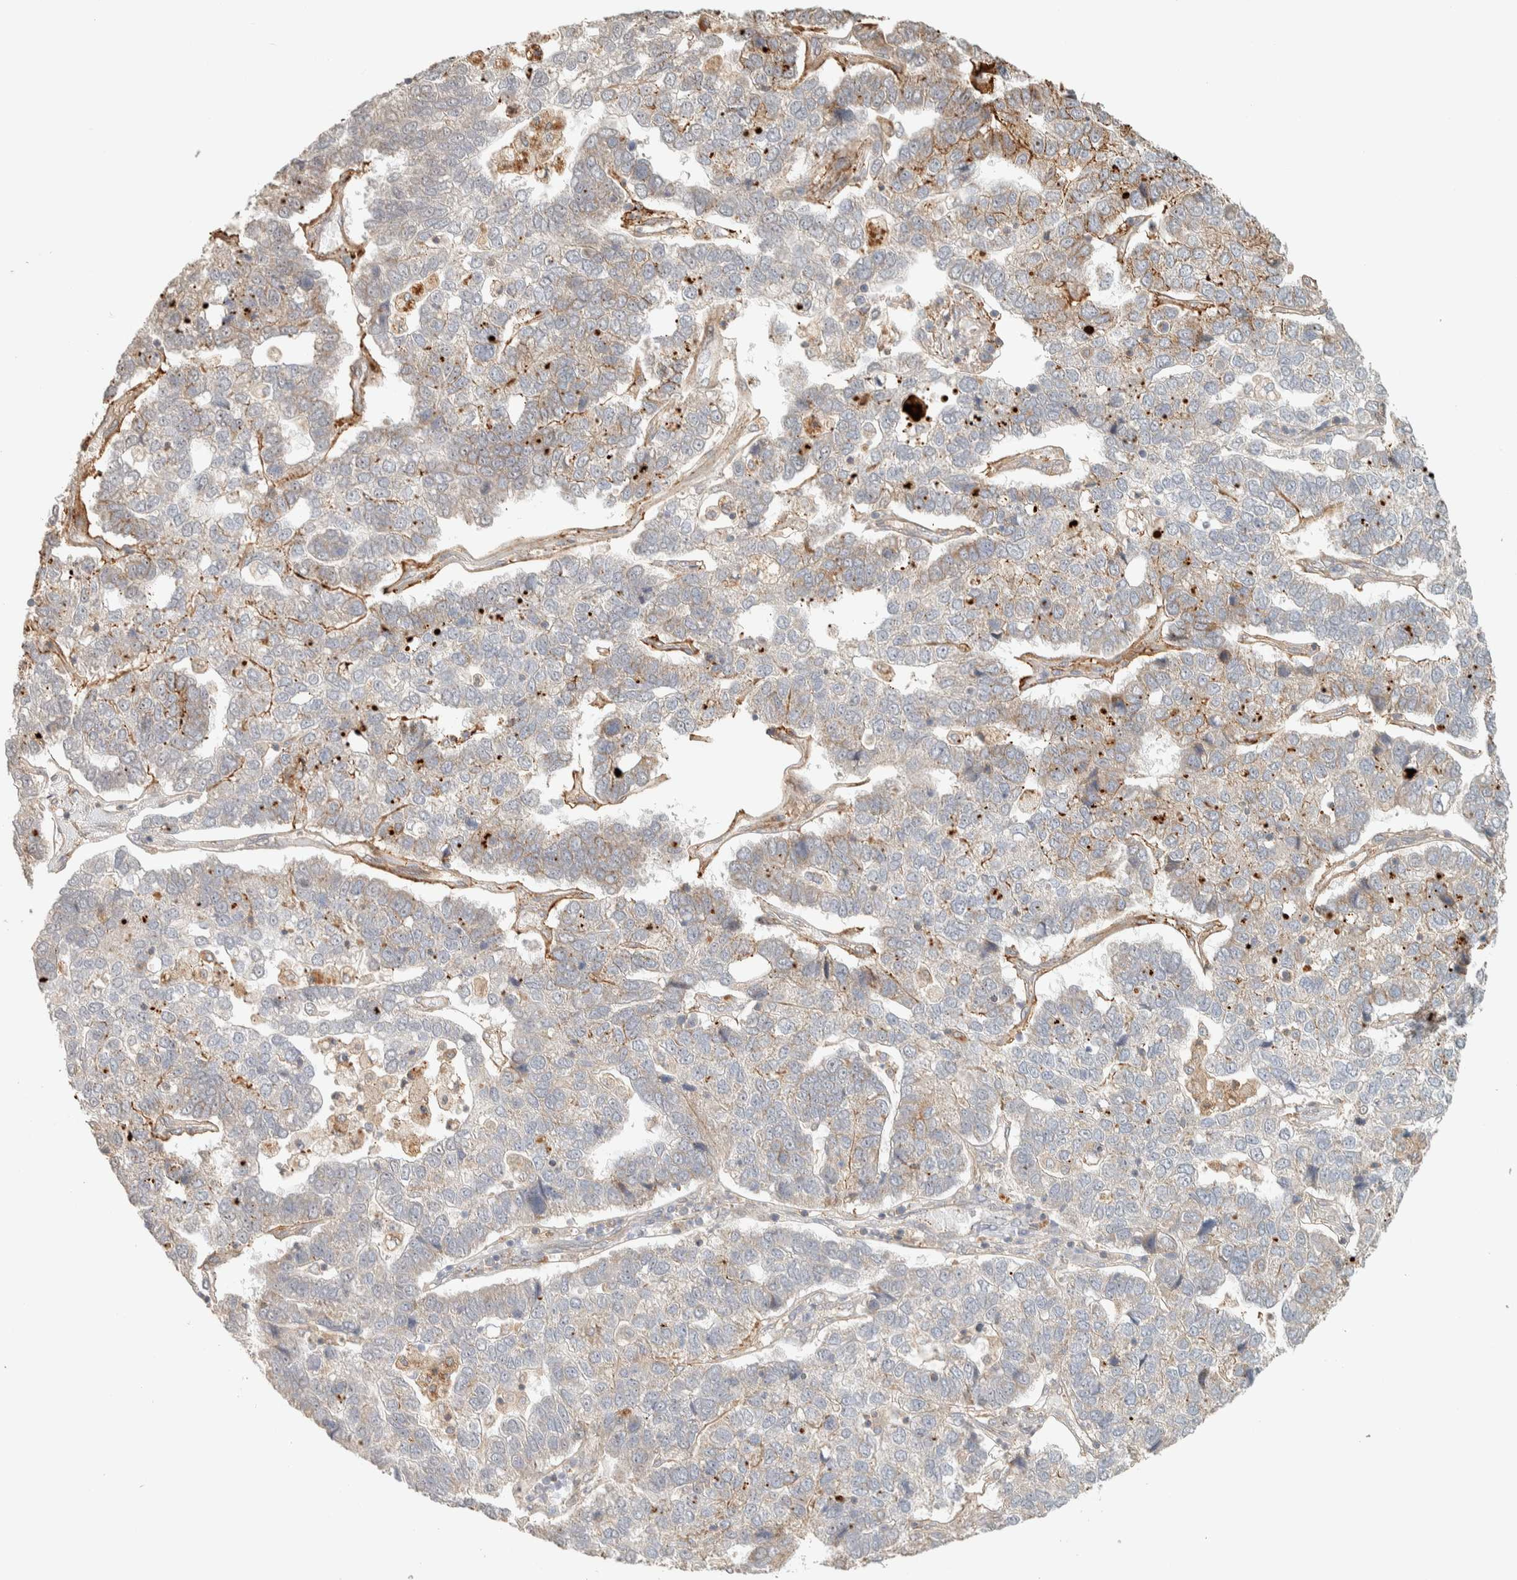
{"staining": {"intensity": "moderate", "quantity": "<25%", "location": "cytoplasmic/membranous"}, "tissue": "pancreatic cancer", "cell_type": "Tumor cells", "image_type": "cancer", "snomed": [{"axis": "morphology", "description": "Adenocarcinoma, NOS"}, {"axis": "topography", "description": "Pancreas"}], "caption": "Brown immunohistochemical staining in pancreatic cancer (adenocarcinoma) demonstrates moderate cytoplasmic/membranous expression in about <25% of tumor cells.", "gene": "PDE7B", "patient": {"sex": "female", "age": 61}}